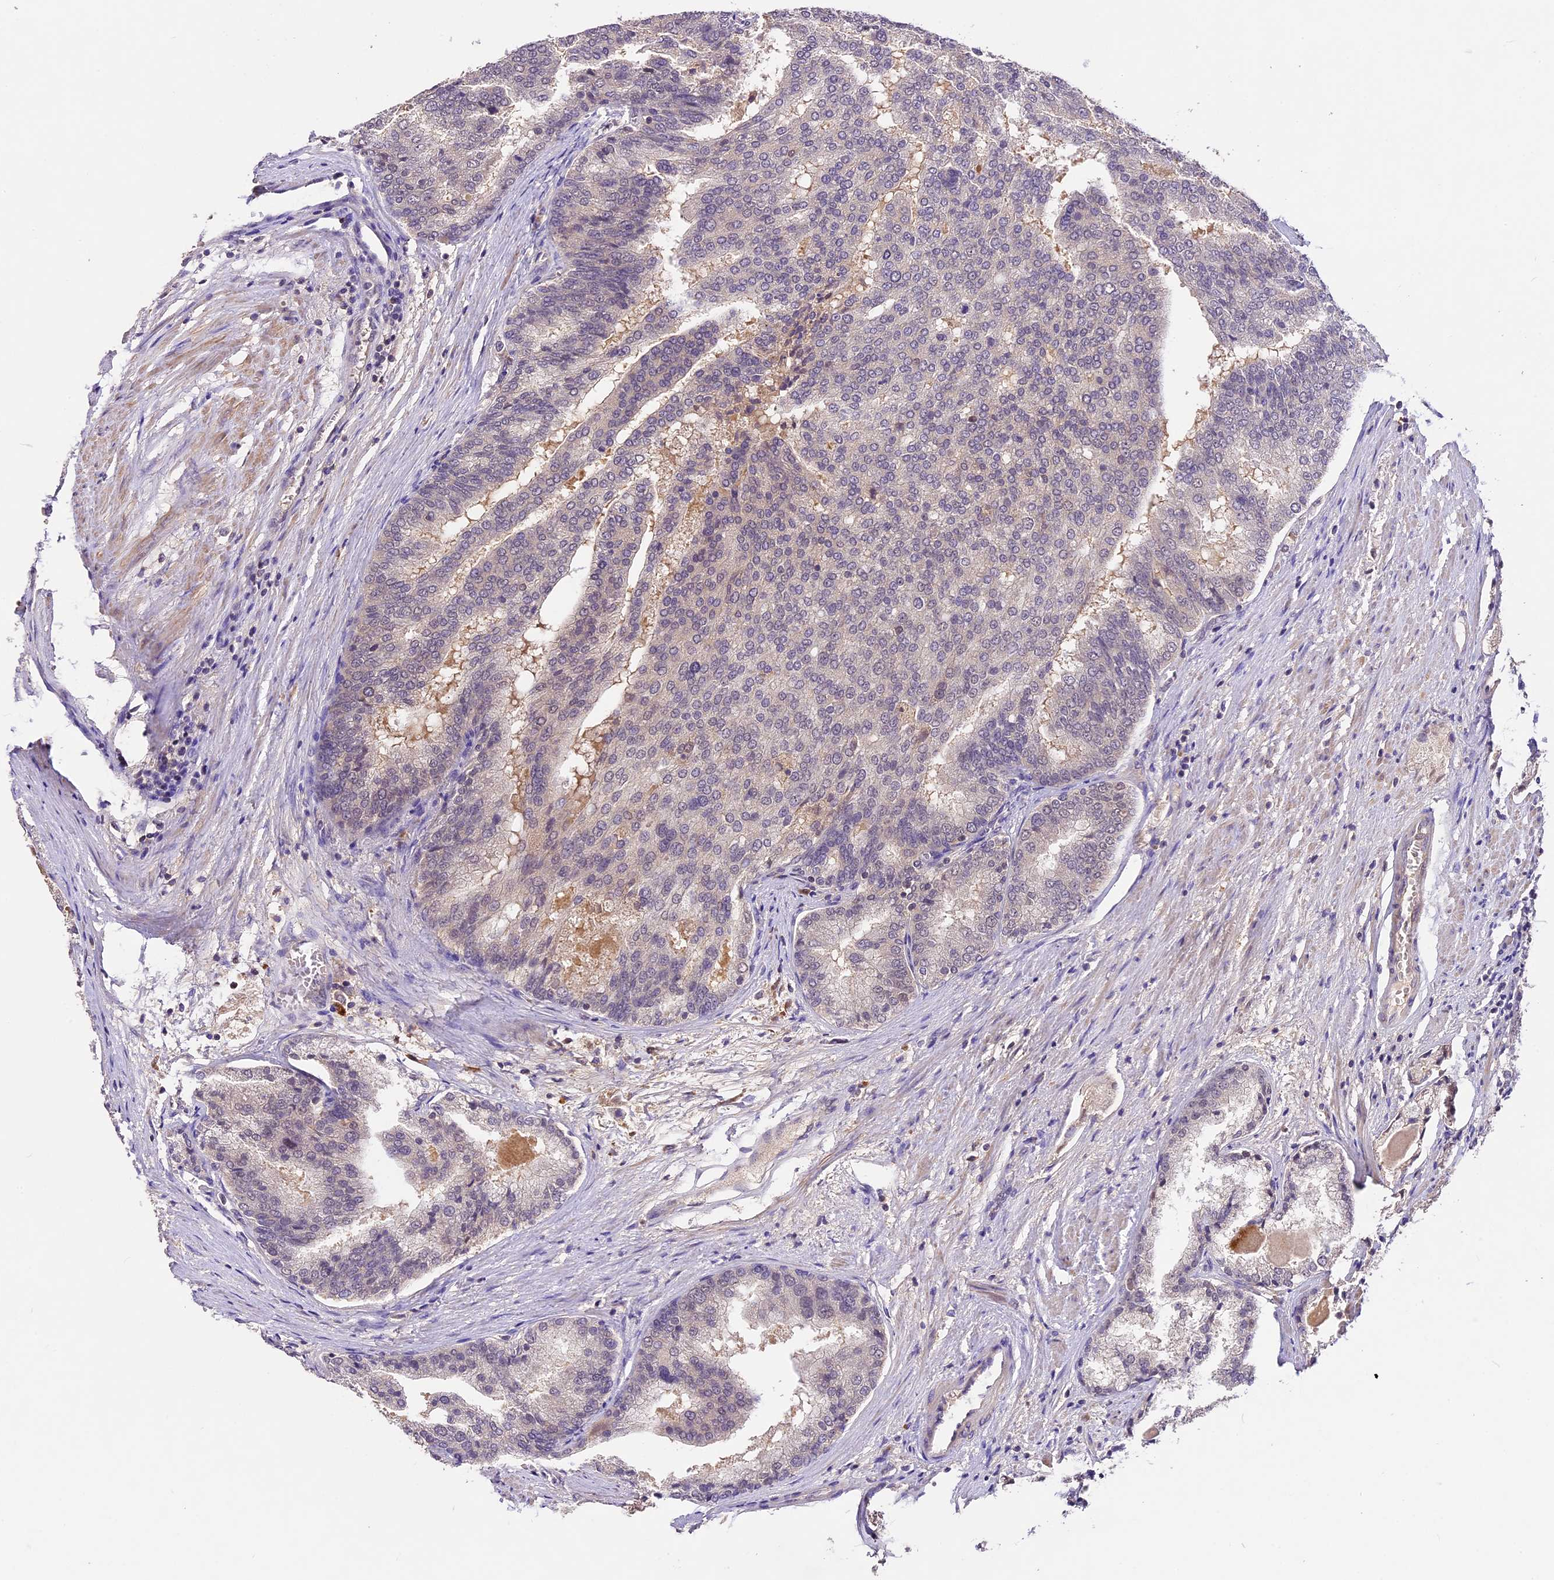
{"staining": {"intensity": "negative", "quantity": "none", "location": "none"}, "tissue": "prostate cancer", "cell_type": "Tumor cells", "image_type": "cancer", "snomed": [{"axis": "morphology", "description": "Adenocarcinoma, High grade"}, {"axis": "topography", "description": "Prostate"}], "caption": "Immunohistochemistry (IHC) photomicrograph of prostate high-grade adenocarcinoma stained for a protein (brown), which reveals no positivity in tumor cells.", "gene": "ATP10A", "patient": {"sex": "male", "age": 50}}